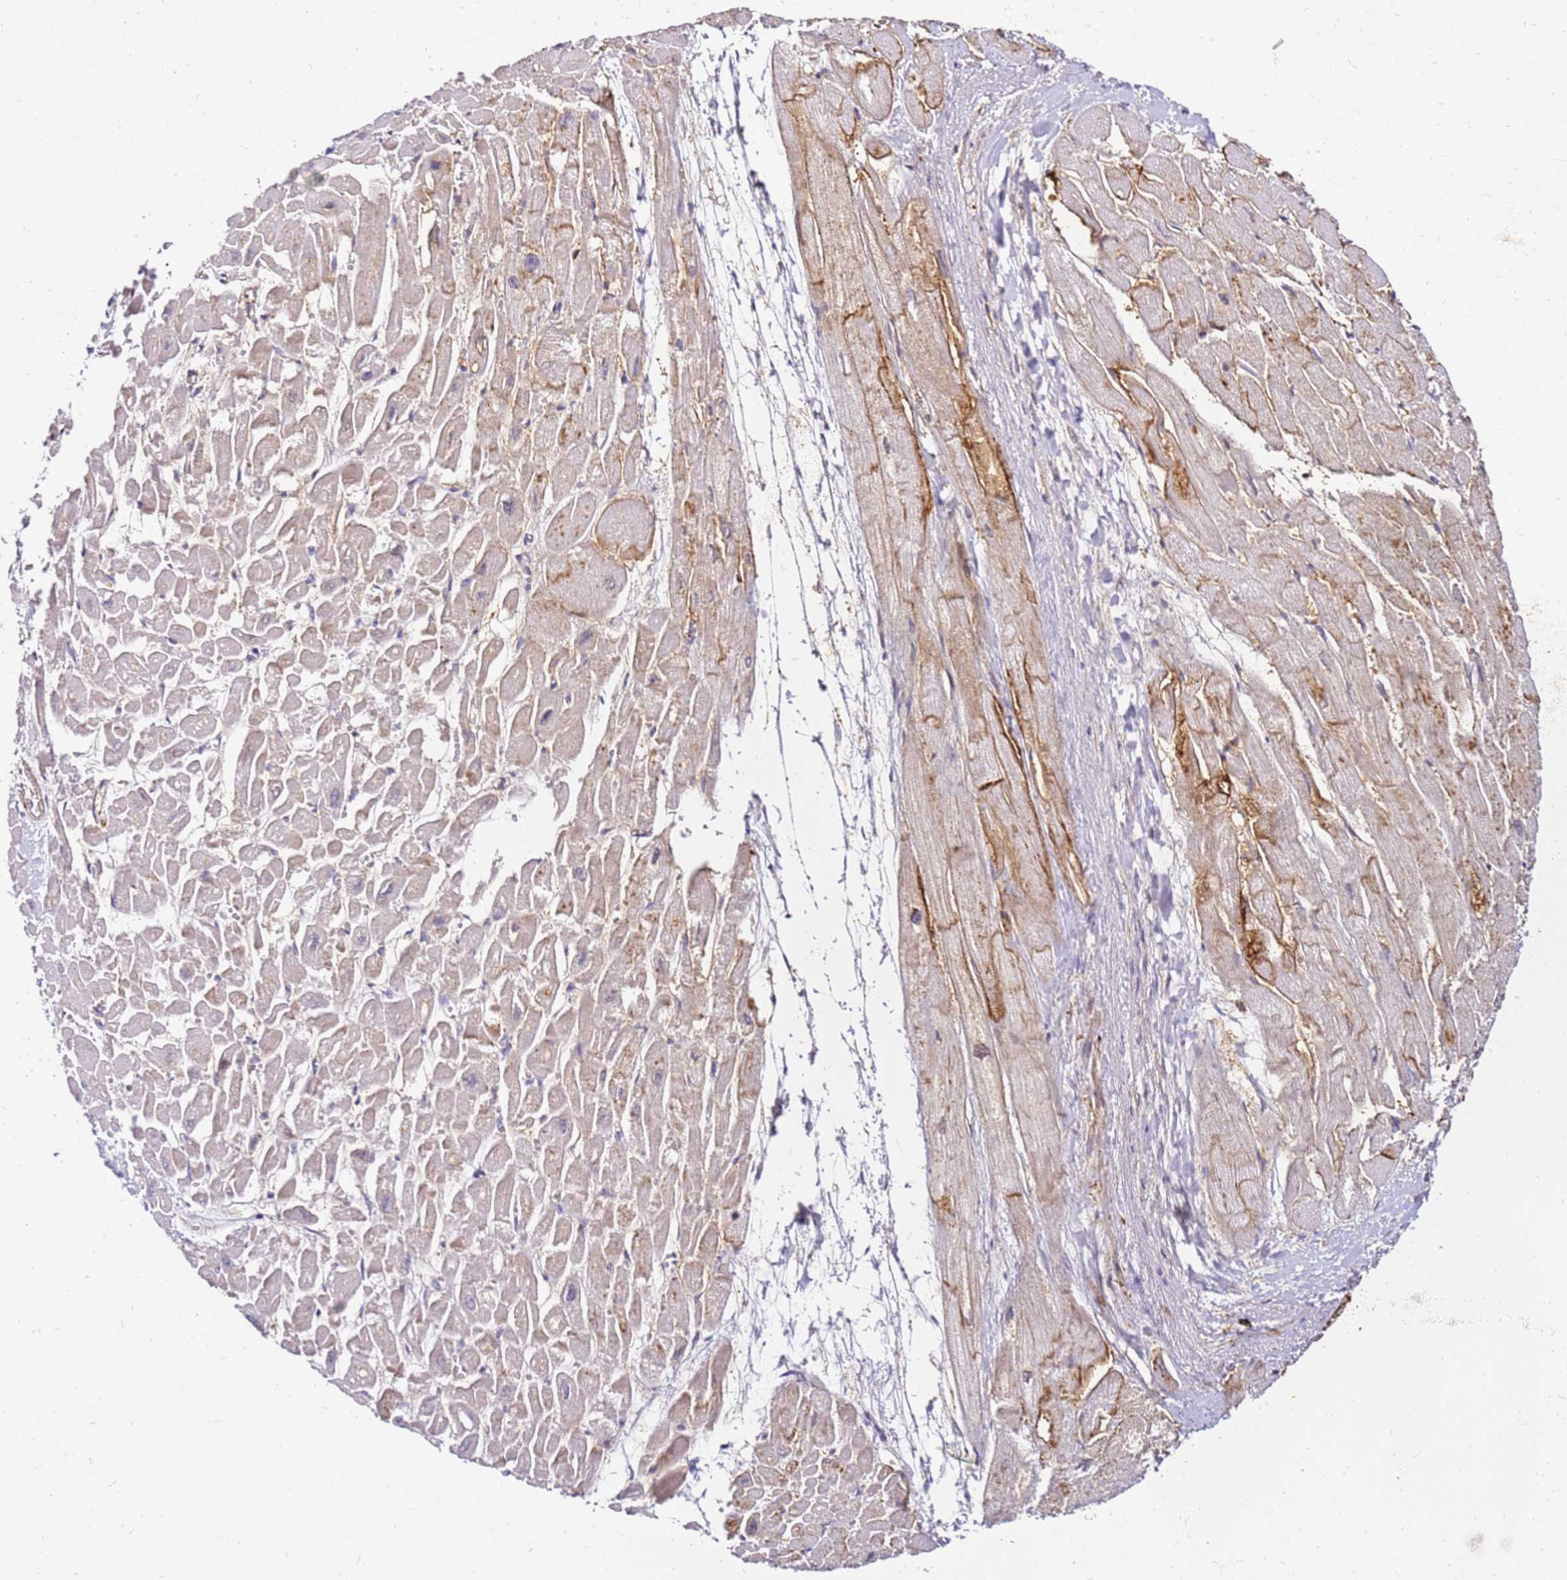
{"staining": {"intensity": "moderate", "quantity": "<25%", "location": "cytoplasmic/membranous"}, "tissue": "heart muscle", "cell_type": "Cardiomyocytes", "image_type": "normal", "snomed": [{"axis": "morphology", "description": "Normal tissue, NOS"}, {"axis": "topography", "description": "Heart"}], "caption": "IHC histopathology image of benign human heart muscle stained for a protein (brown), which reveals low levels of moderate cytoplasmic/membranous staining in about <25% of cardiomyocytes.", "gene": "PIH1D1", "patient": {"sex": "male", "age": 54}}